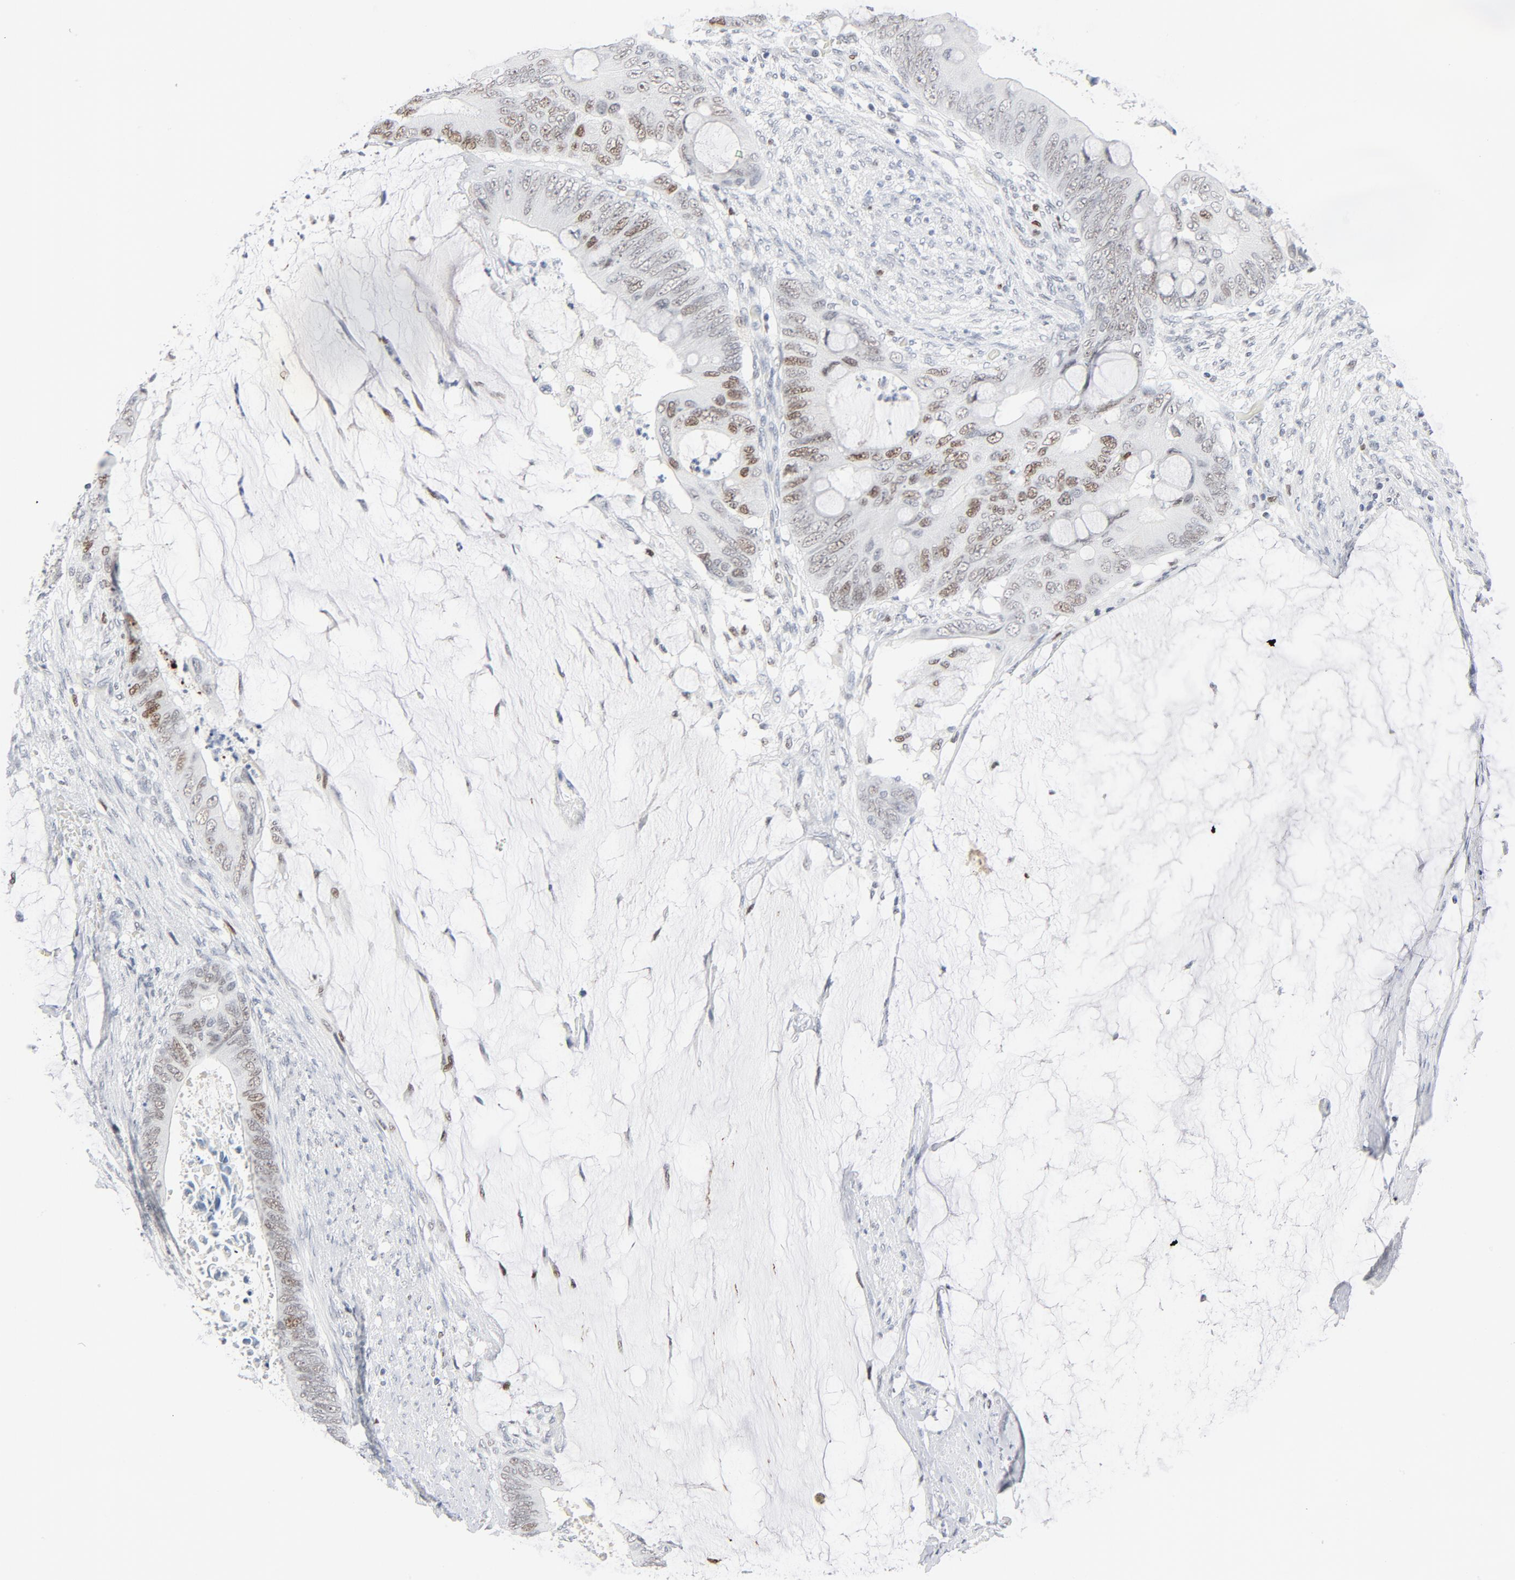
{"staining": {"intensity": "moderate", "quantity": "<25%", "location": "nuclear"}, "tissue": "colorectal cancer", "cell_type": "Tumor cells", "image_type": "cancer", "snomed": [{"axis": "morphology", "description": "Normal tissue, NOS"}, {"axis": "morphology", "description": "Adenocarcinoma, NOS"}, {"axis": "topography", "description": "Rectum"}, {"axis": "topography", "description": "Peripheral nerve tissue"}], "caption": "Moderate nuclear protein expression is appreciated in approximately <25% of tumor cells in colorectal adenocarcinoma.", "gene": "POLD1", "patient": {"sex": "female", "age": 77}}